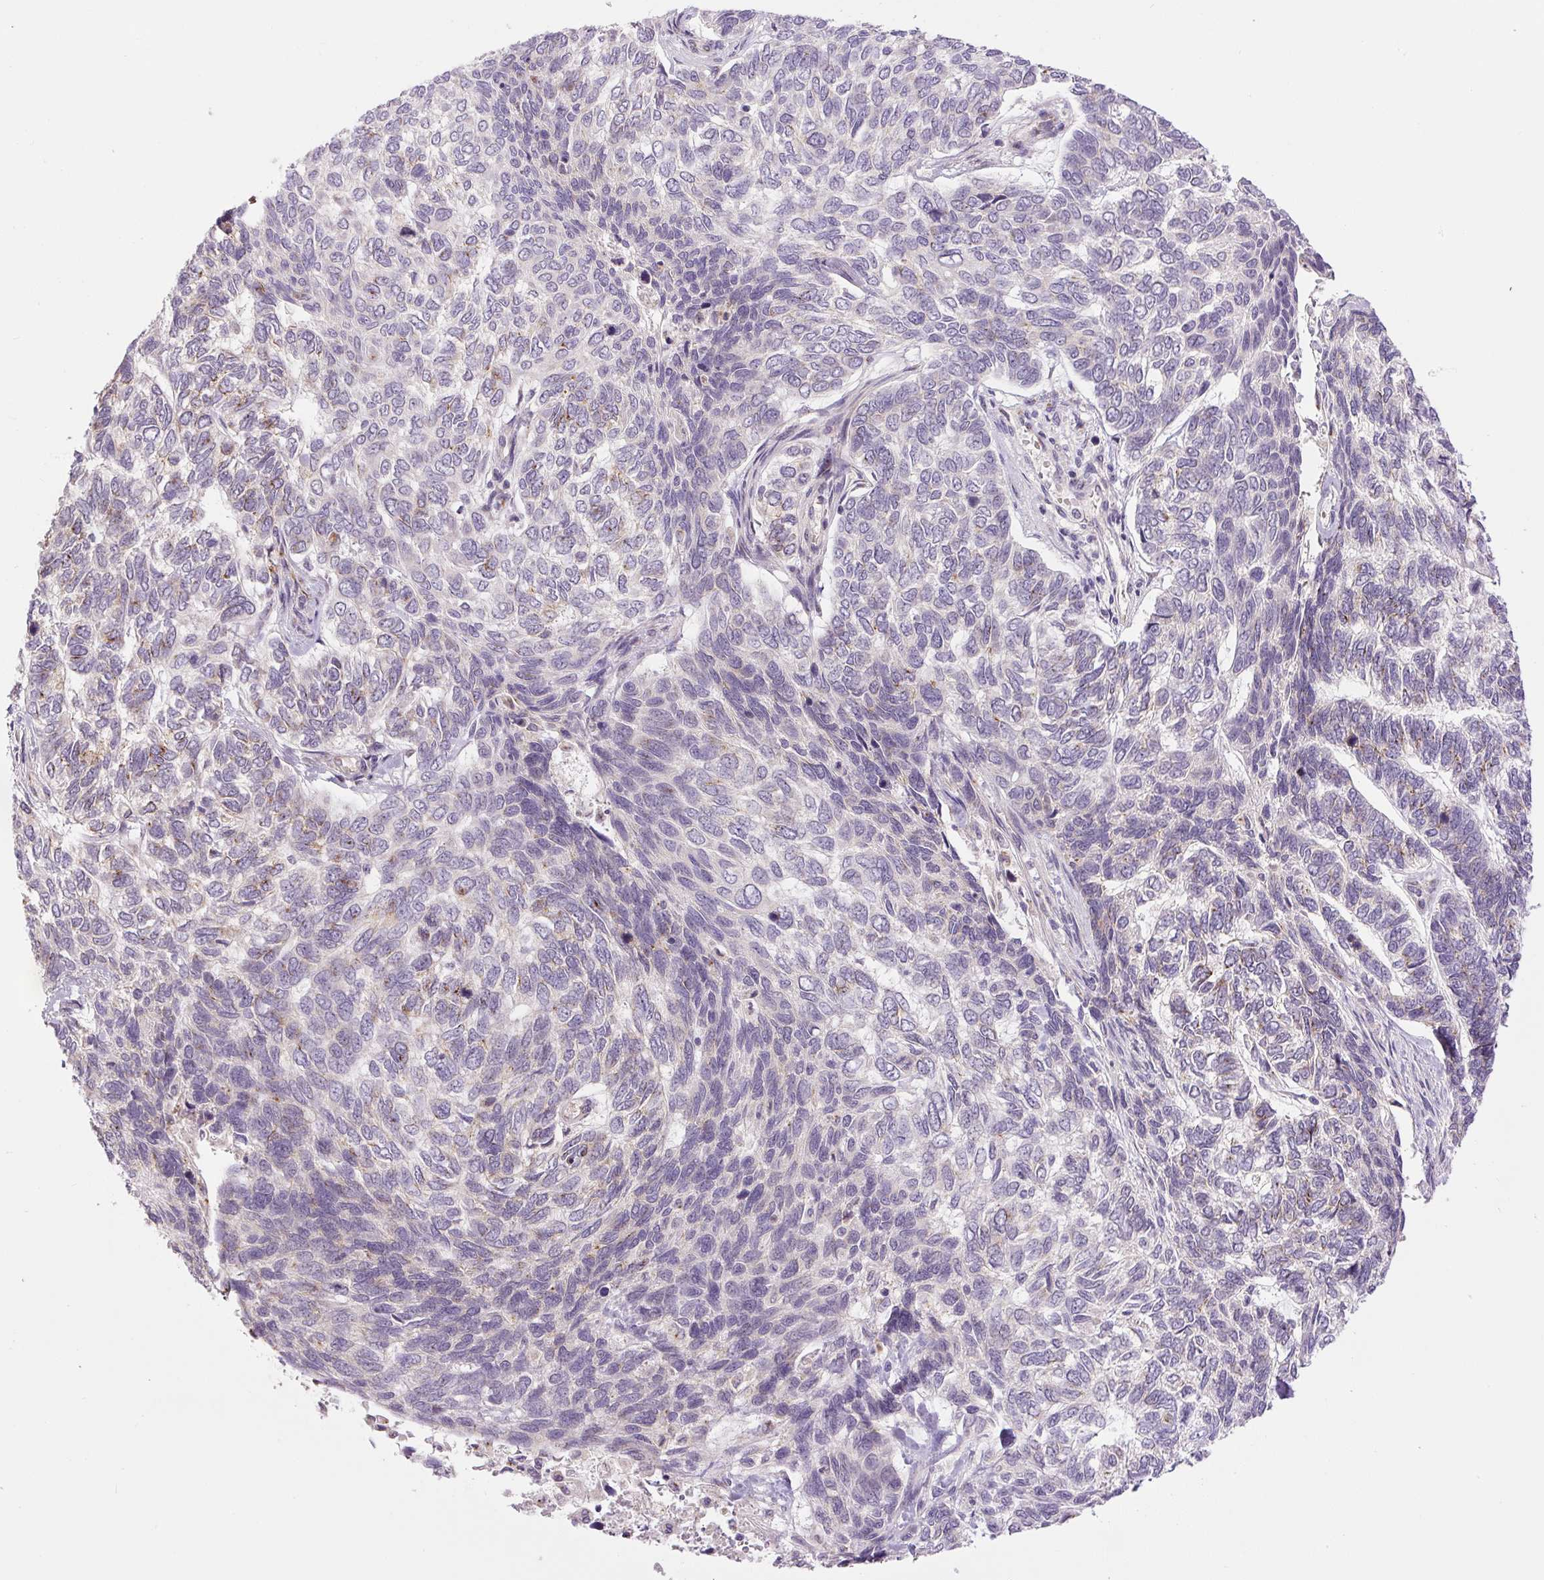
{"staining": {"intensity": "weak", "quantity": "<25%", "location": "cytoplasmic/membranous"}, "tissue": "skin cancer", "cell_type": "Tumor cells", "image_type": "cancer", "snomed": [{"axis": "morphology", "description": "Basal cell carcinoma"}, {"axis": "topography", "description": "Skin"}], "caption": "This is an IHC micrograph of human skin basal cell carcinoma. There is no staining in tumor cells.", "gene": "PCM1", "patient": {"sex": "female", "age": 65}}